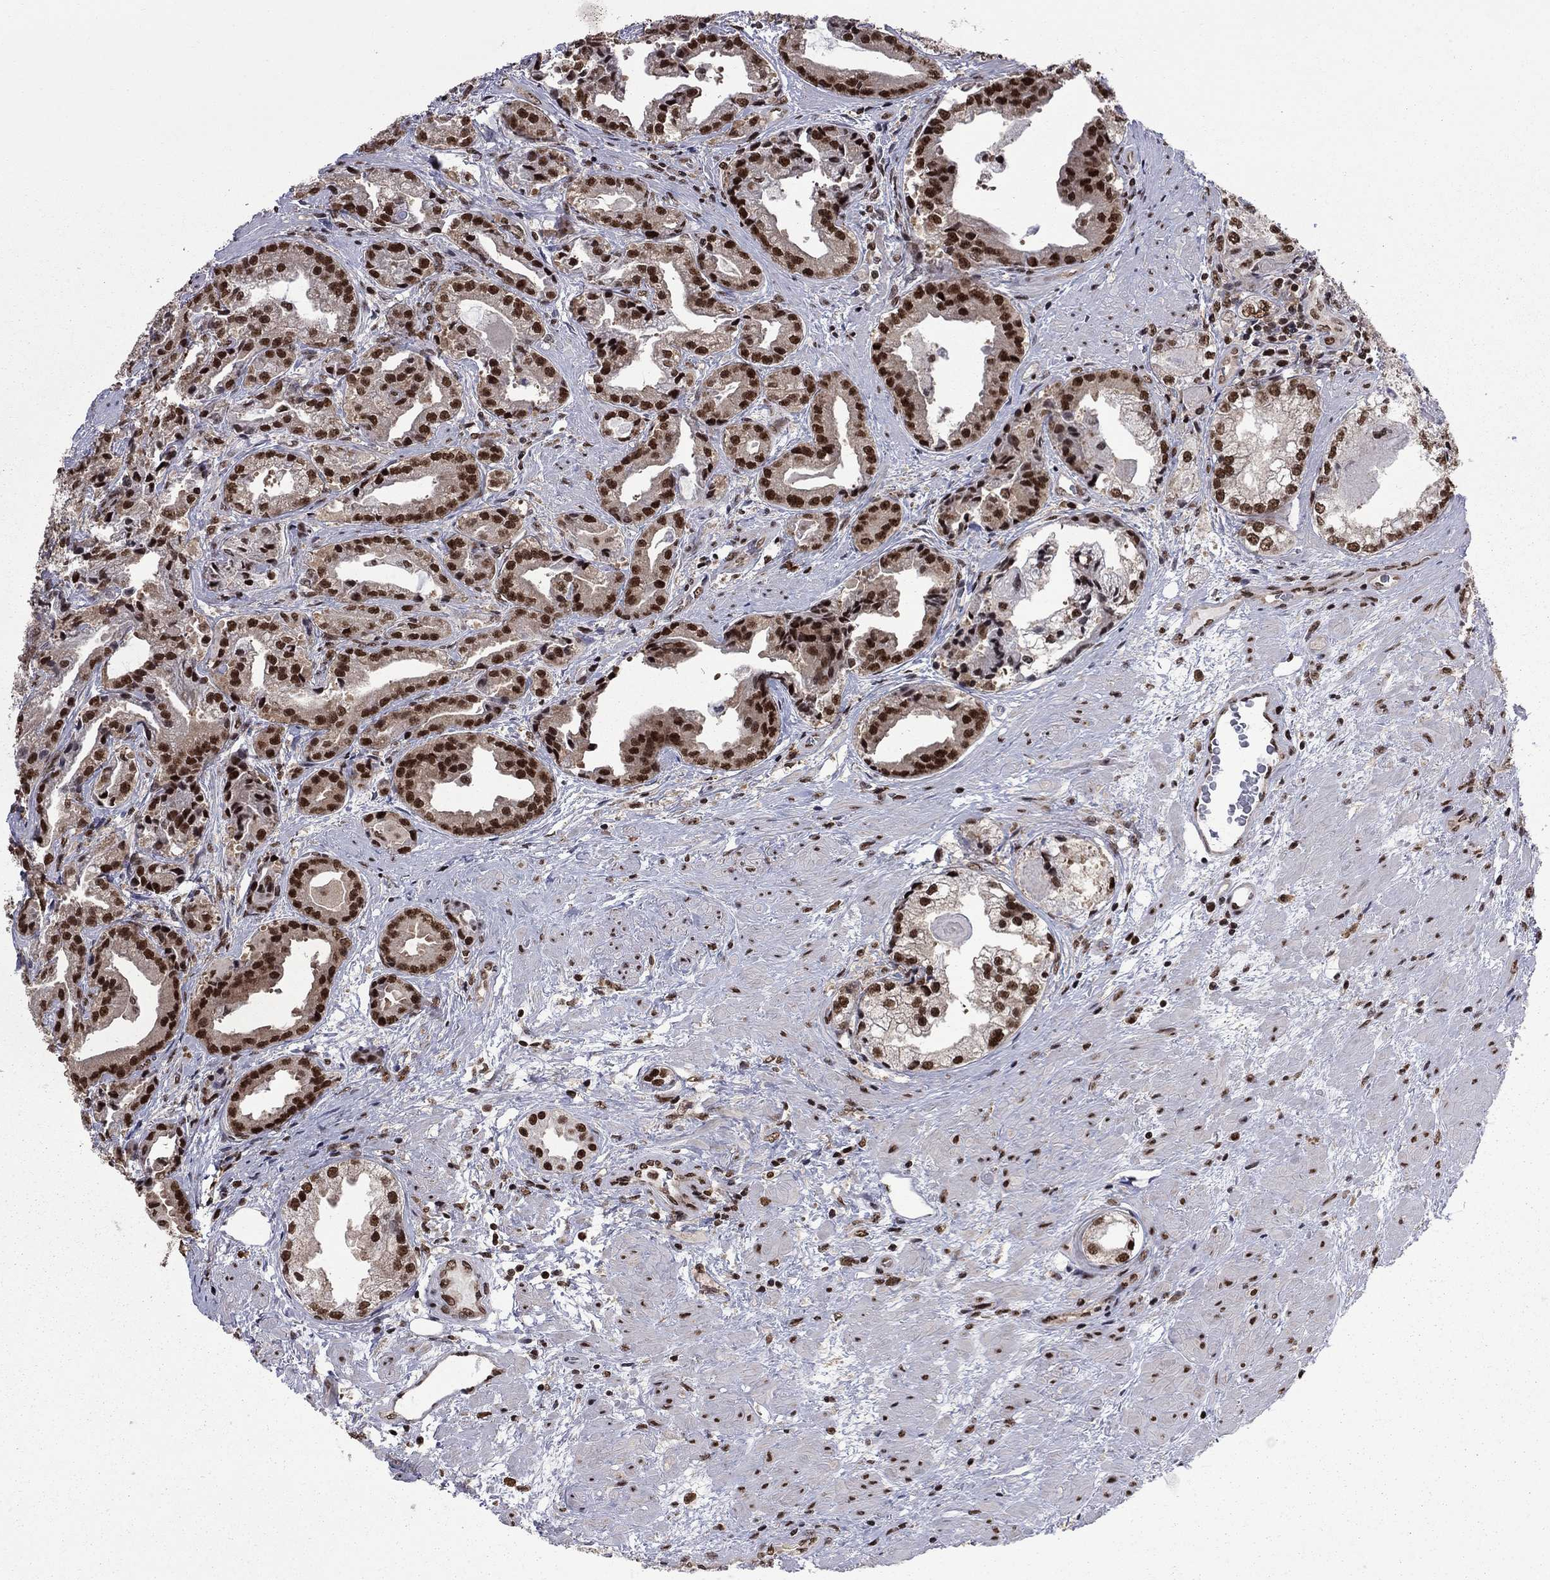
{"staining": {"intensity": "strong", "quantity": ">75%", "location": "nuclear"}, "tissue": "prostate cancer", "cell_type": "Tumor cells", "image_type": "cancer", "snomed": [{"axis": "morphology", "description": "Adenocarcinoma, NOS"}, {"axis": "morphology", "description": "Adenocarcinoma, High grade"}, {"axis": "topography", "description": "Prostate"}], "caption": "Protein staining of high-grade adenocarcinoma (prostate) tissue exhibits strong nuclear positivity in about >75% of tumor cells. Nuclei are stained in blue.", "gene": "MED25", "patient": {"sex": "male", "age": 64}}